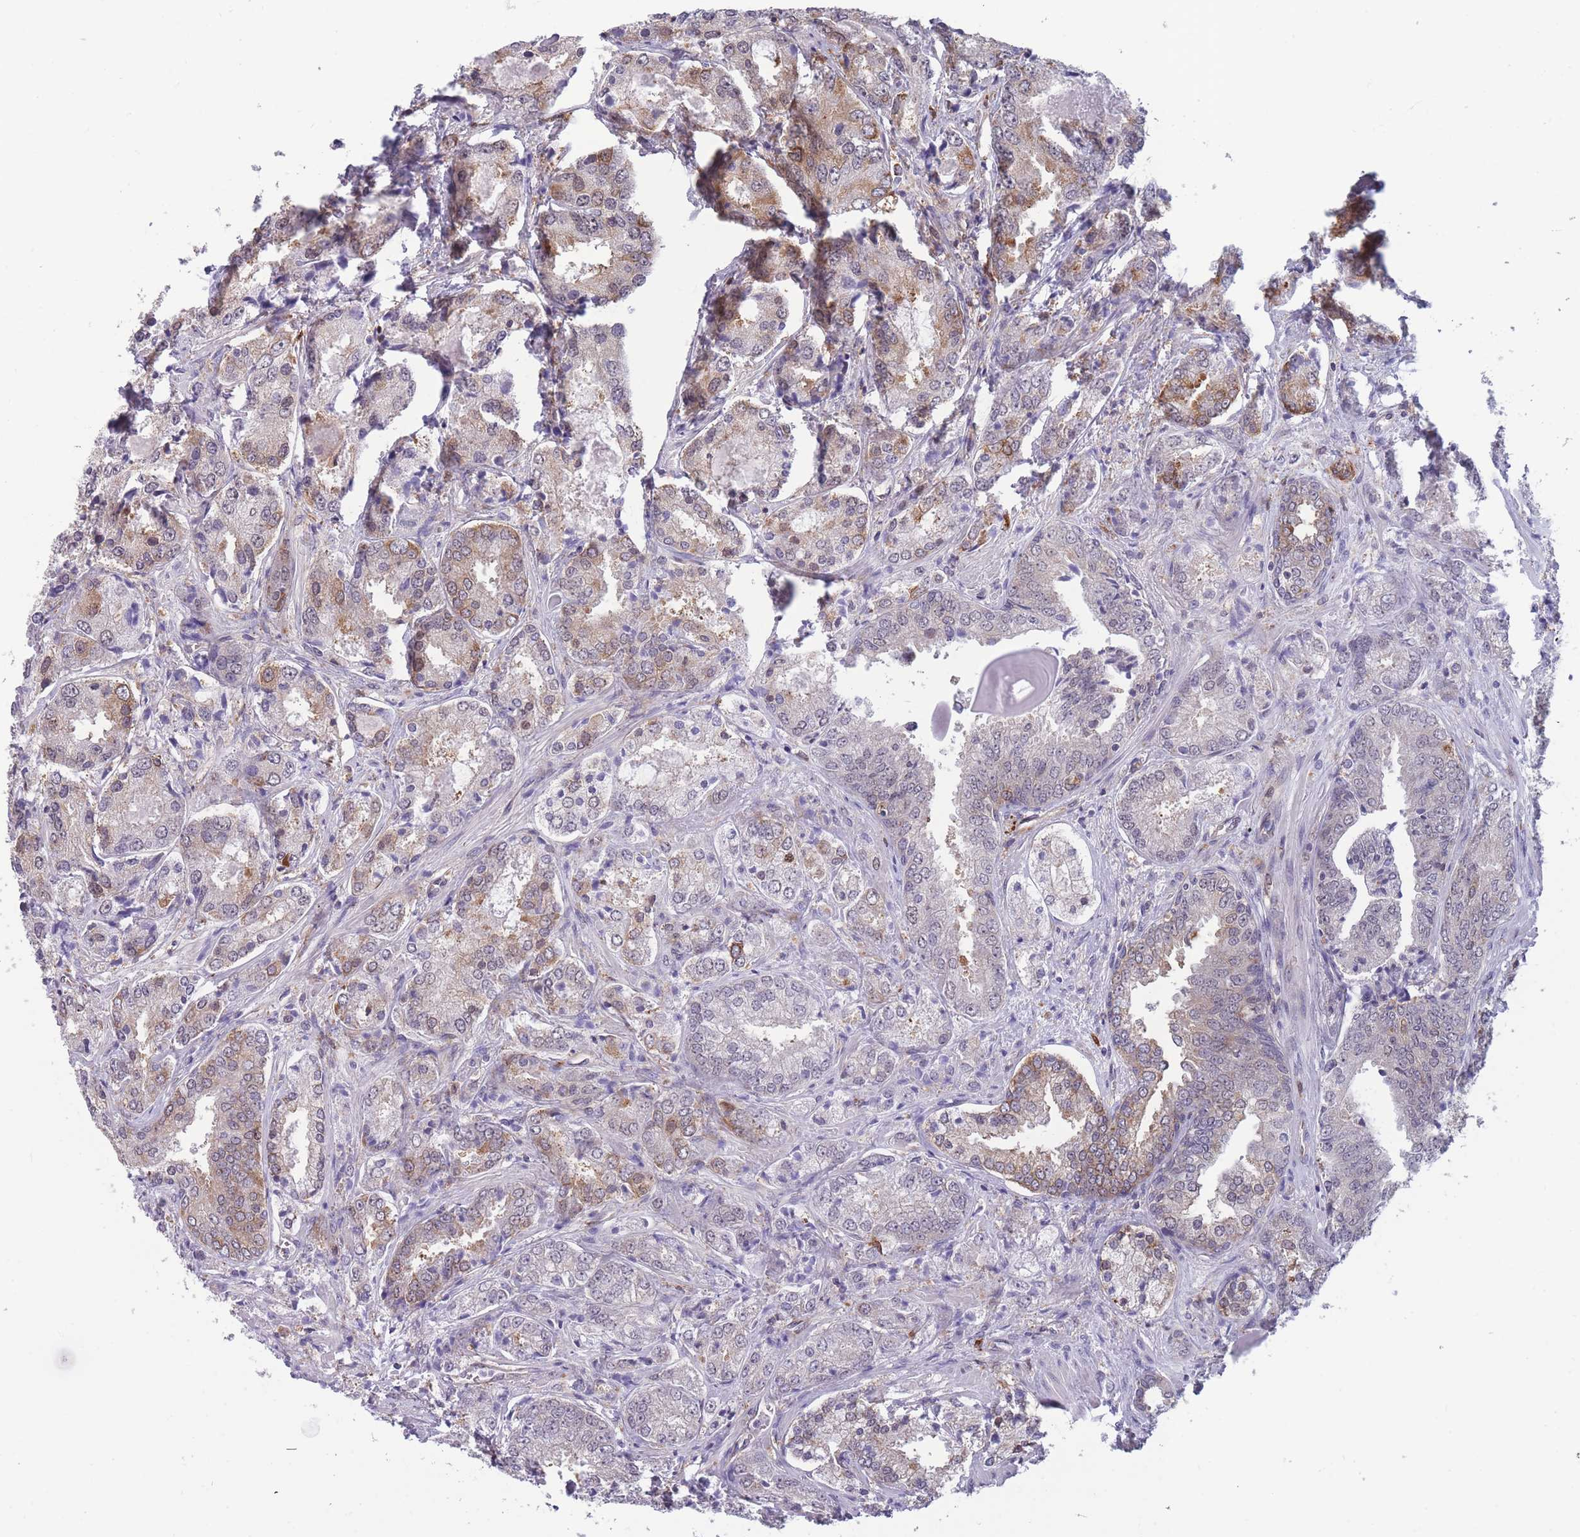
{"staining": {"intensity": "moderate", "quantity": "25%-75%", "location": "cytoplasmic/membranous"}, "tissue": "prostate cancer", "cell_type": "Tumor cells", "image_type": "cancer", "snomed": [{"axis": "morphology", "description": "Adenocarcinoma, High grade"}, {"axis": "topography", "description": "Prostate"}], "caption": "An immunohistochemistry micrograph of tumor tissue is shown. Protein staining in brown shows moderate cytoplasmic/membranous positivity in prostate cancer within tumor cells. The protein of interest is shown in brown color, while the nuclei are stained blue.", "gene": "TMEM121", "patient": {"sex": "male", "age": 63}}